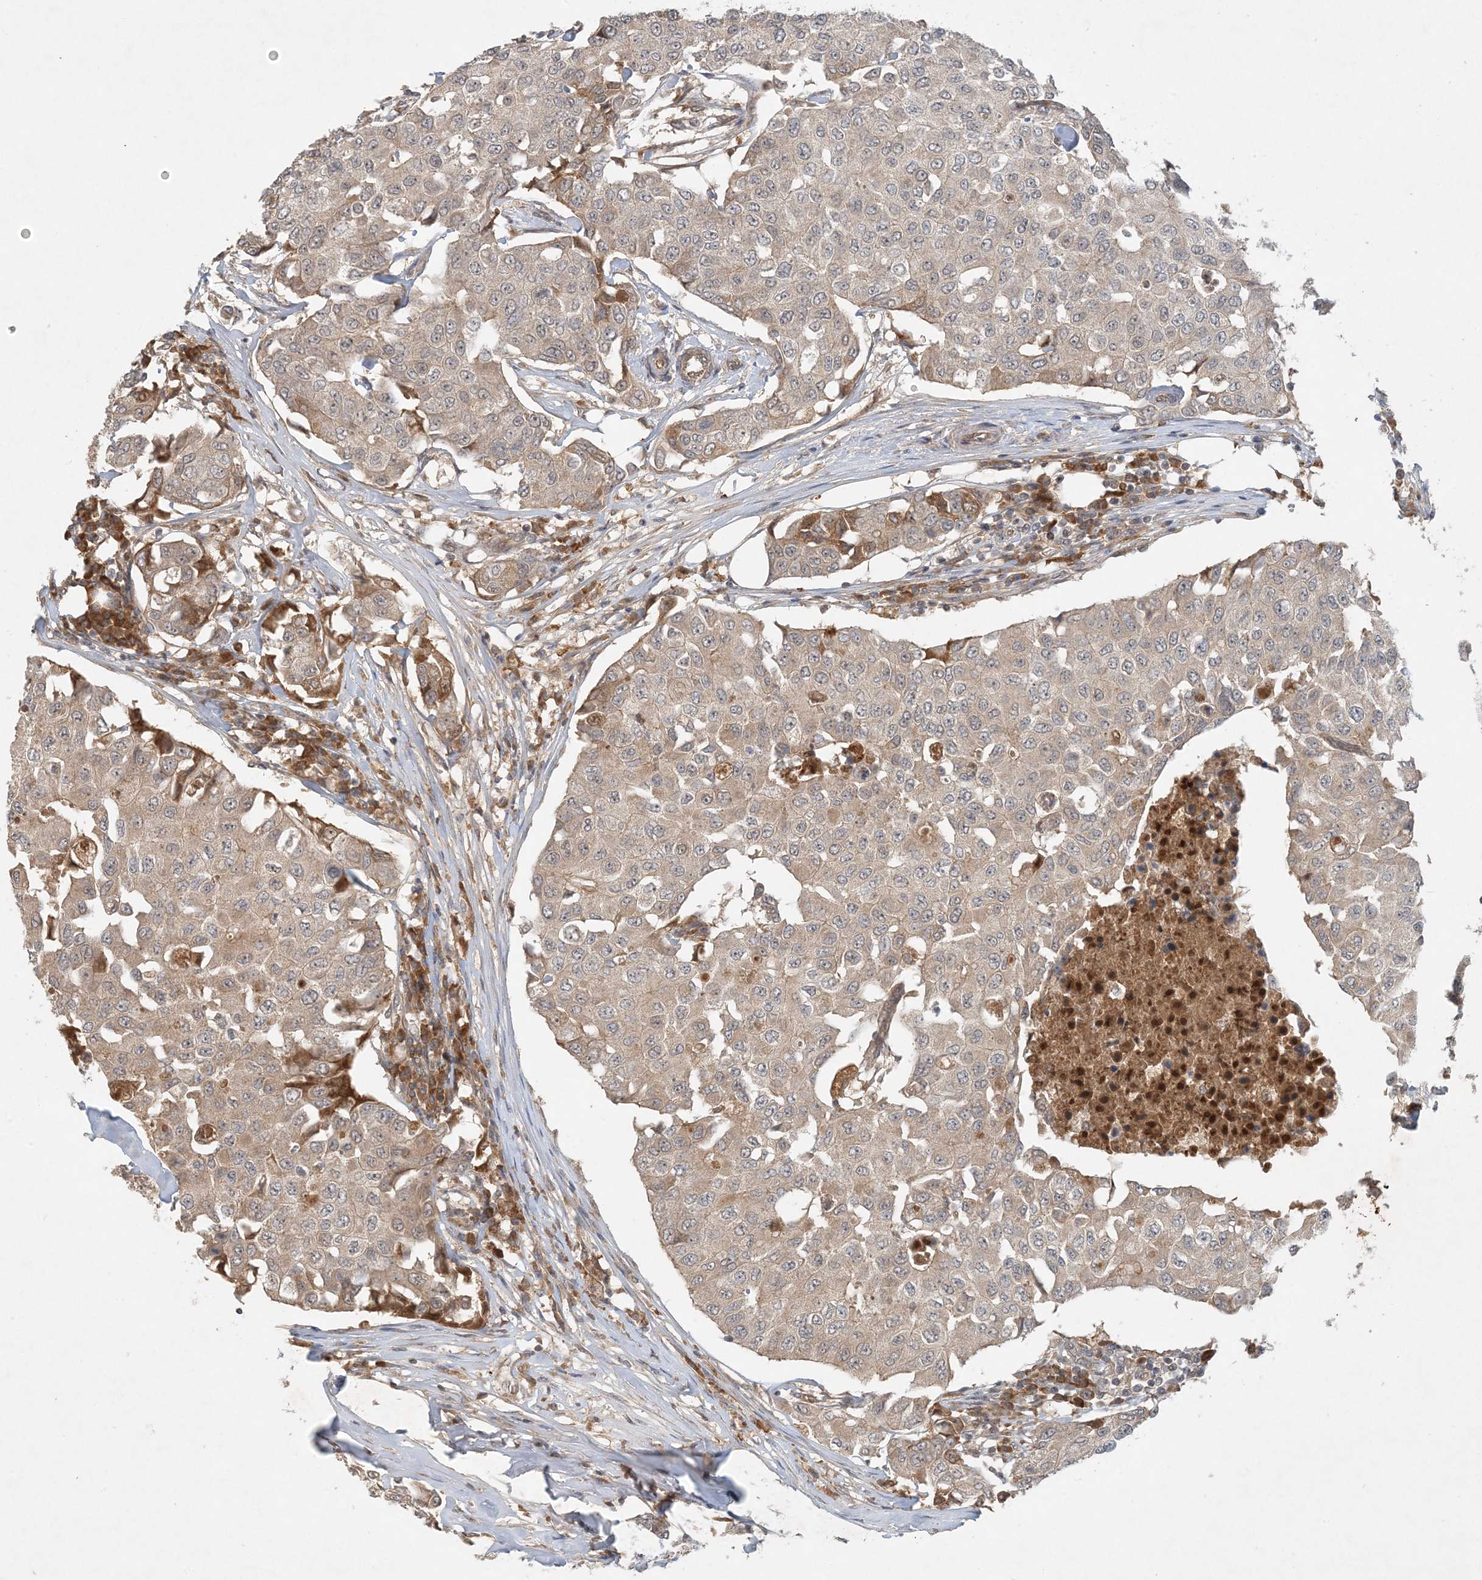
{"staining": {"intensity": "weak", "quantity": "25%-75%", "location": "cytoplasmic/membranous"}, "tissue": "breast cancer", "cell_type": "Tumor cells", "image_type": "cancer", "snomed": [{"axis": "morphology", "description": "Duct carcinoma"}, {"axis": "topography", "description": "Breast"}], "caption": "Immunohistochemical staining of breast invasive ductal carcinoma shows low levels of weak cytoplasmic/membranous expression in about 25%-75% of tumor cells.", "gene": "ZCCHC4", "patient": {"sex": "female", "age": 80}}